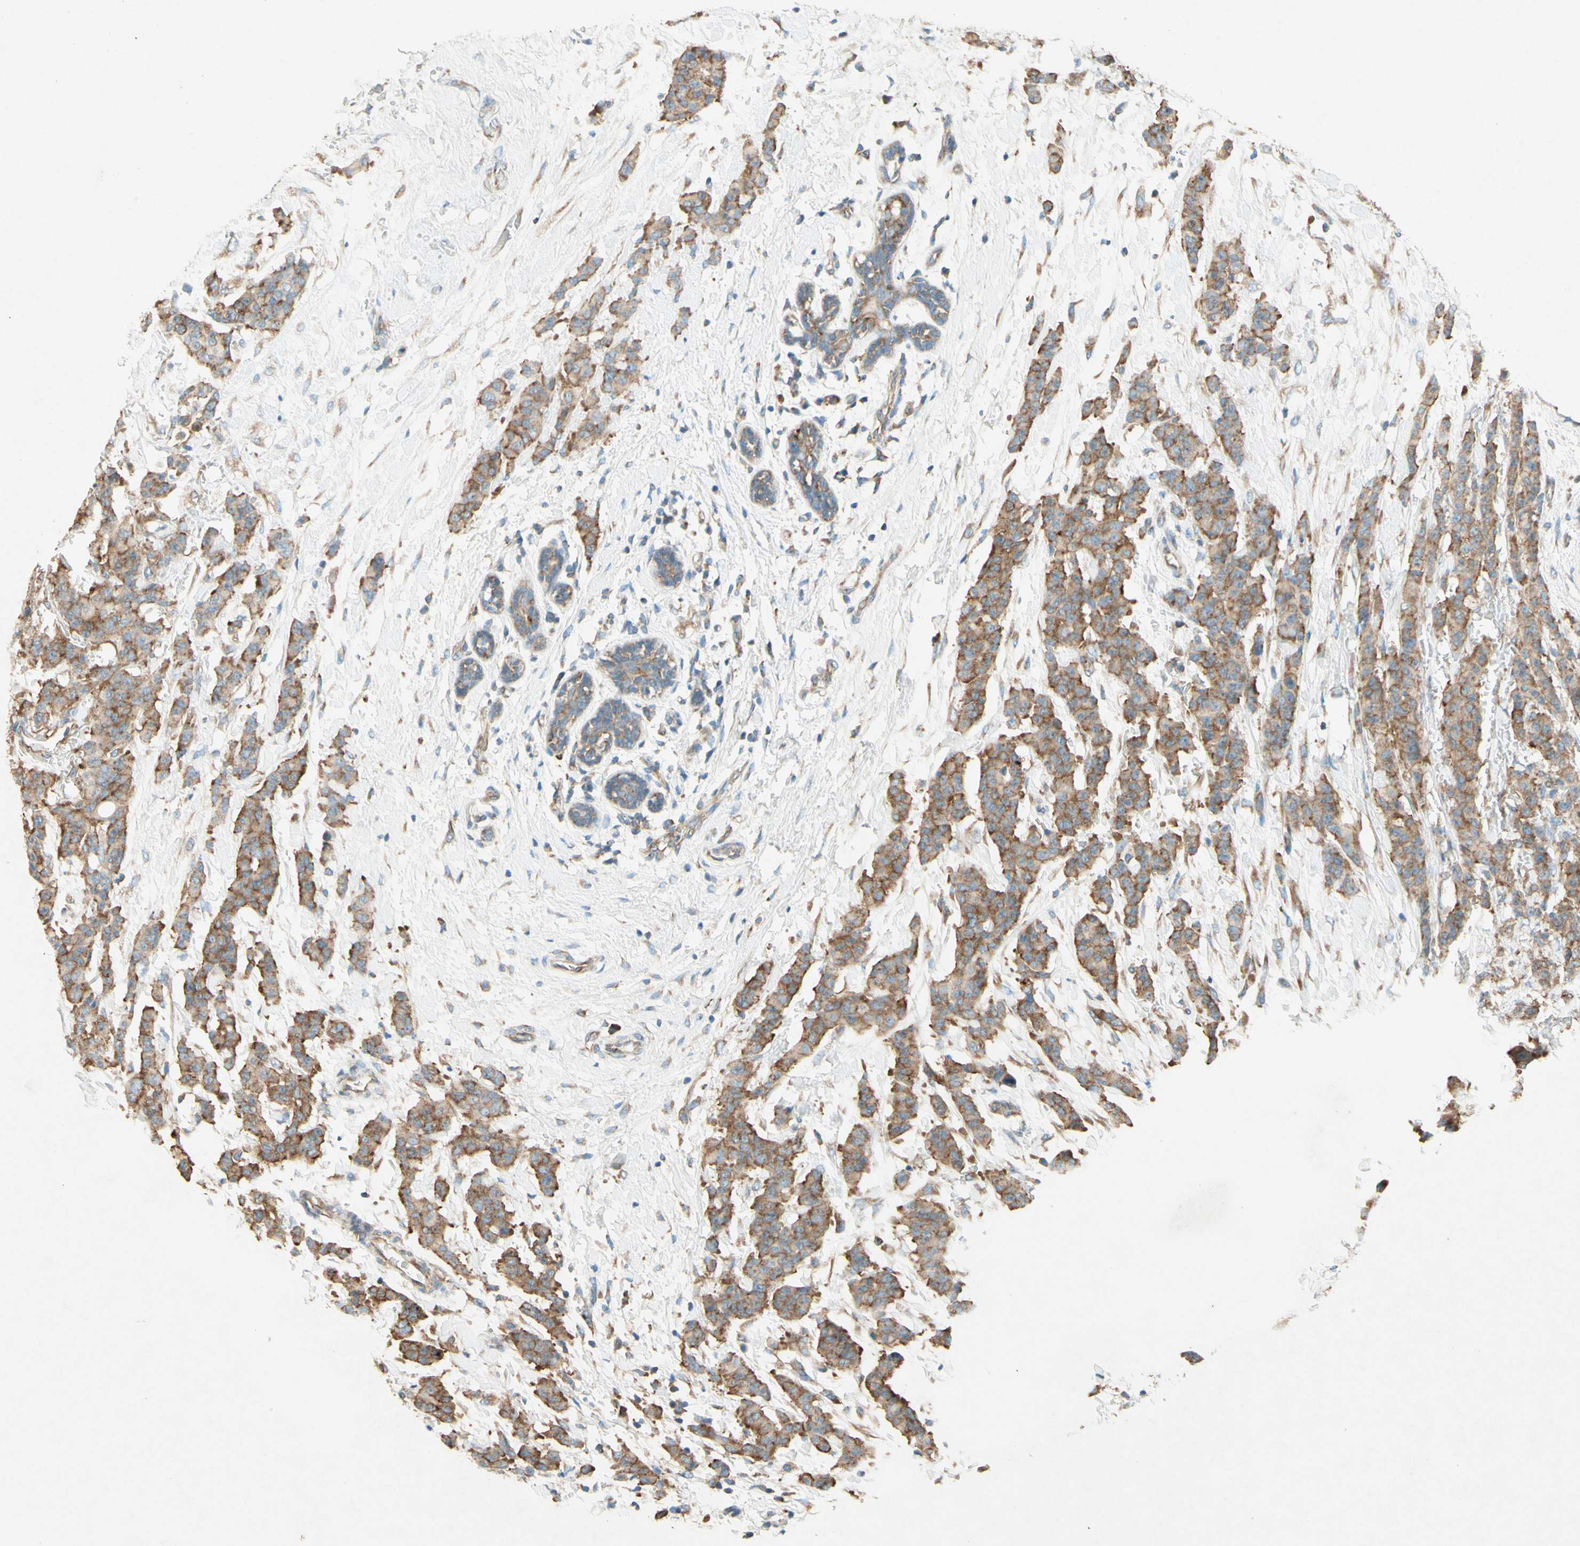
{"staining": {"intensity": "moderate", "quantity": ">75%", "location": "cytoplasmic/membranous"}, "tissue": "breast cancer", "cell_type": "Tumor cells", "image_type": "cancer", "snomed": [{"axis": "morphology", "description": "Normal tissue, NOS"}, {"axis": "morphology", "description": "Duct carcinoma"}, {"axis": "topography", "description": "Breast"}], "caption": "High-magnification brightfield microscopy of breast cancer (intraductal carcinoma) stained with DAB (3,3'-diaminobenzidine) (brown) and counterstained with hematoxylin (blue). tumor cells exhibit moderate cytoplasmic/membranous staining is identified in approximately>75% of cells.", "gene": "PABPC1", "patient": {"sex": "female", "age": 40}}